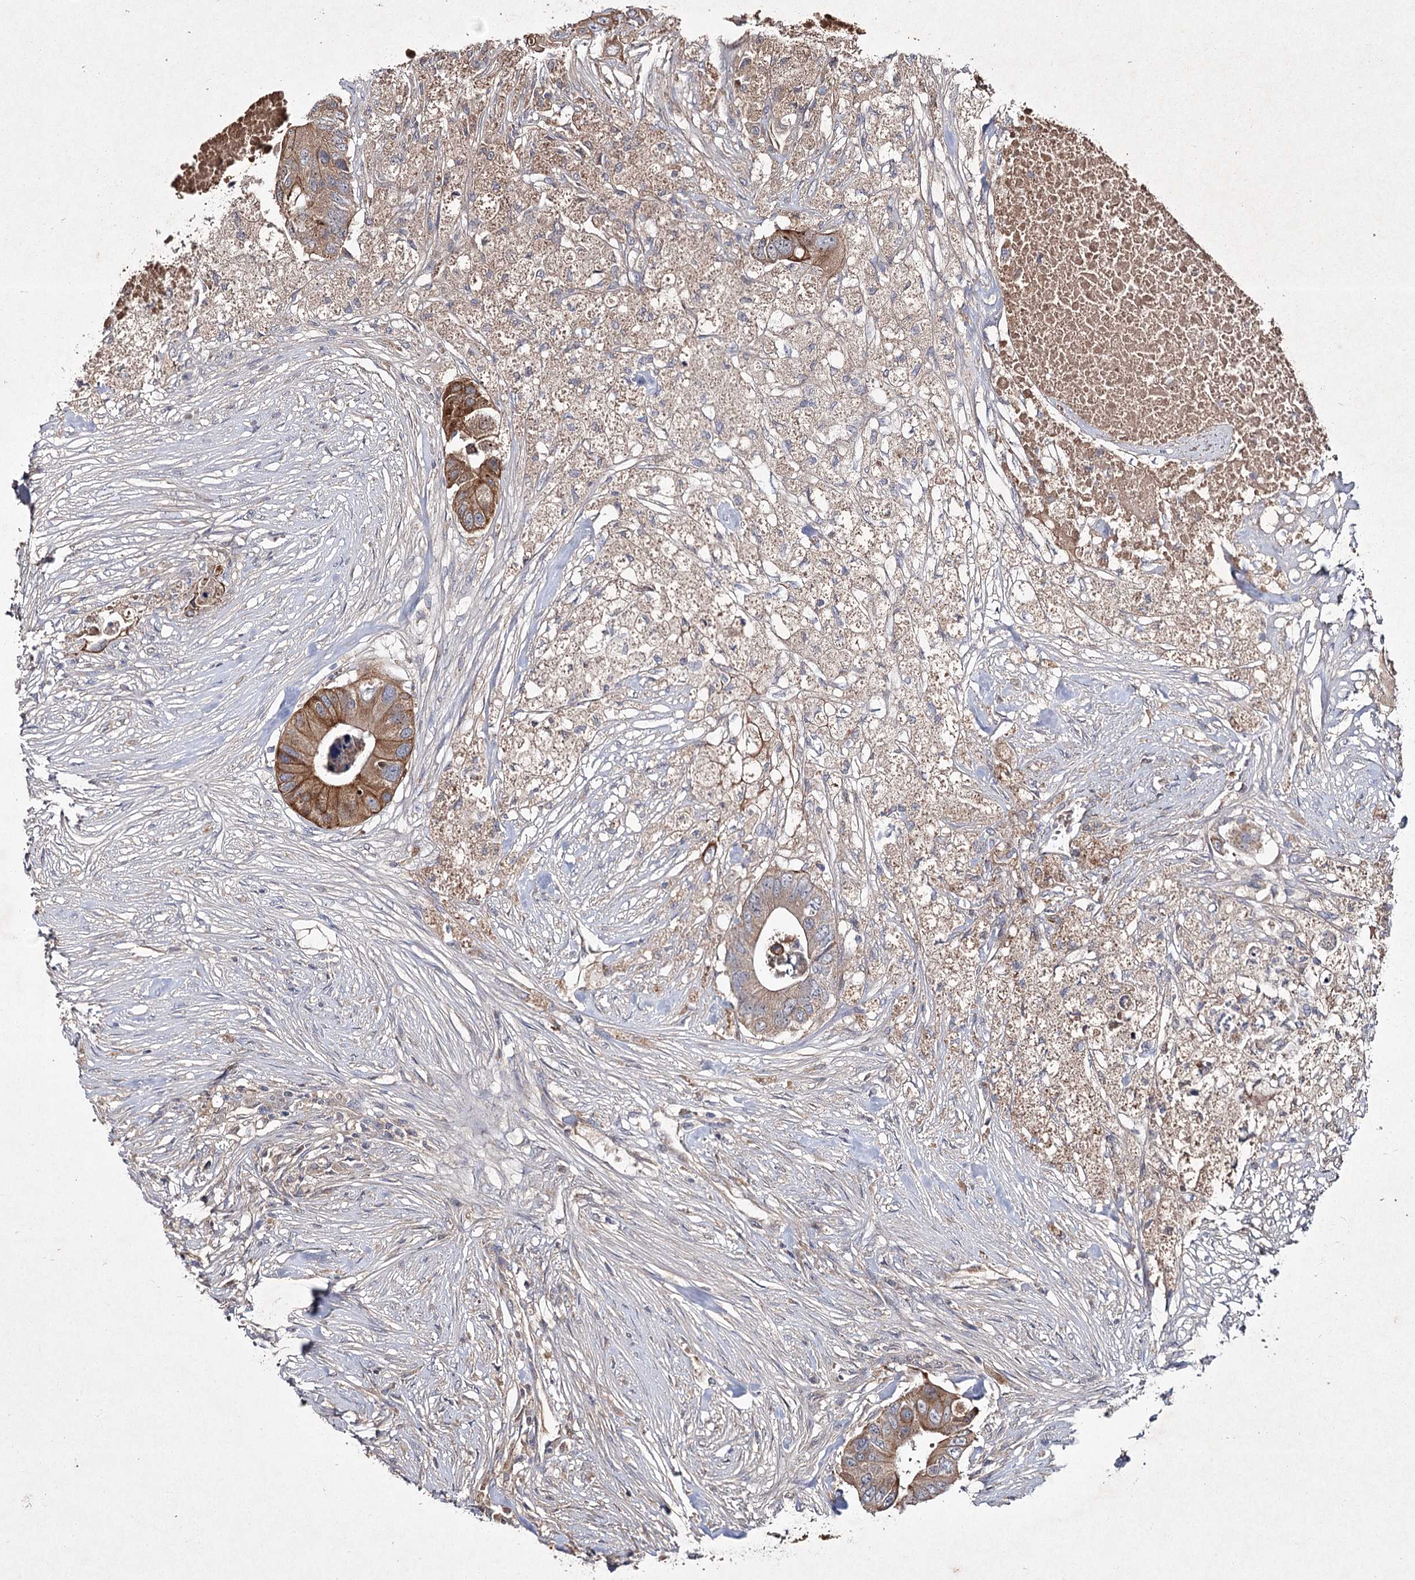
{"staining": {"intensity": "moderate", "quantity": ">75%", "location": "cytoplasmic/membranous"}, "tissue": "colorectal cancer", "cell_type": "Tumor cells", "image_type": "cancer", "snomed": [{"axis": "morphology", "description": "Adenocarcinoma, NOS"}, {"axis": "topography", "description": "Colon"}], "caption": "Immunohistochemical staining of colorectal cancer (adenocarcinoma) exhibits moderate cytoplasmic/membranous protein positivity in about >75% of tumor cells.", "gene": "MFN1", "patient": {"sex": "male", "age": 71}}